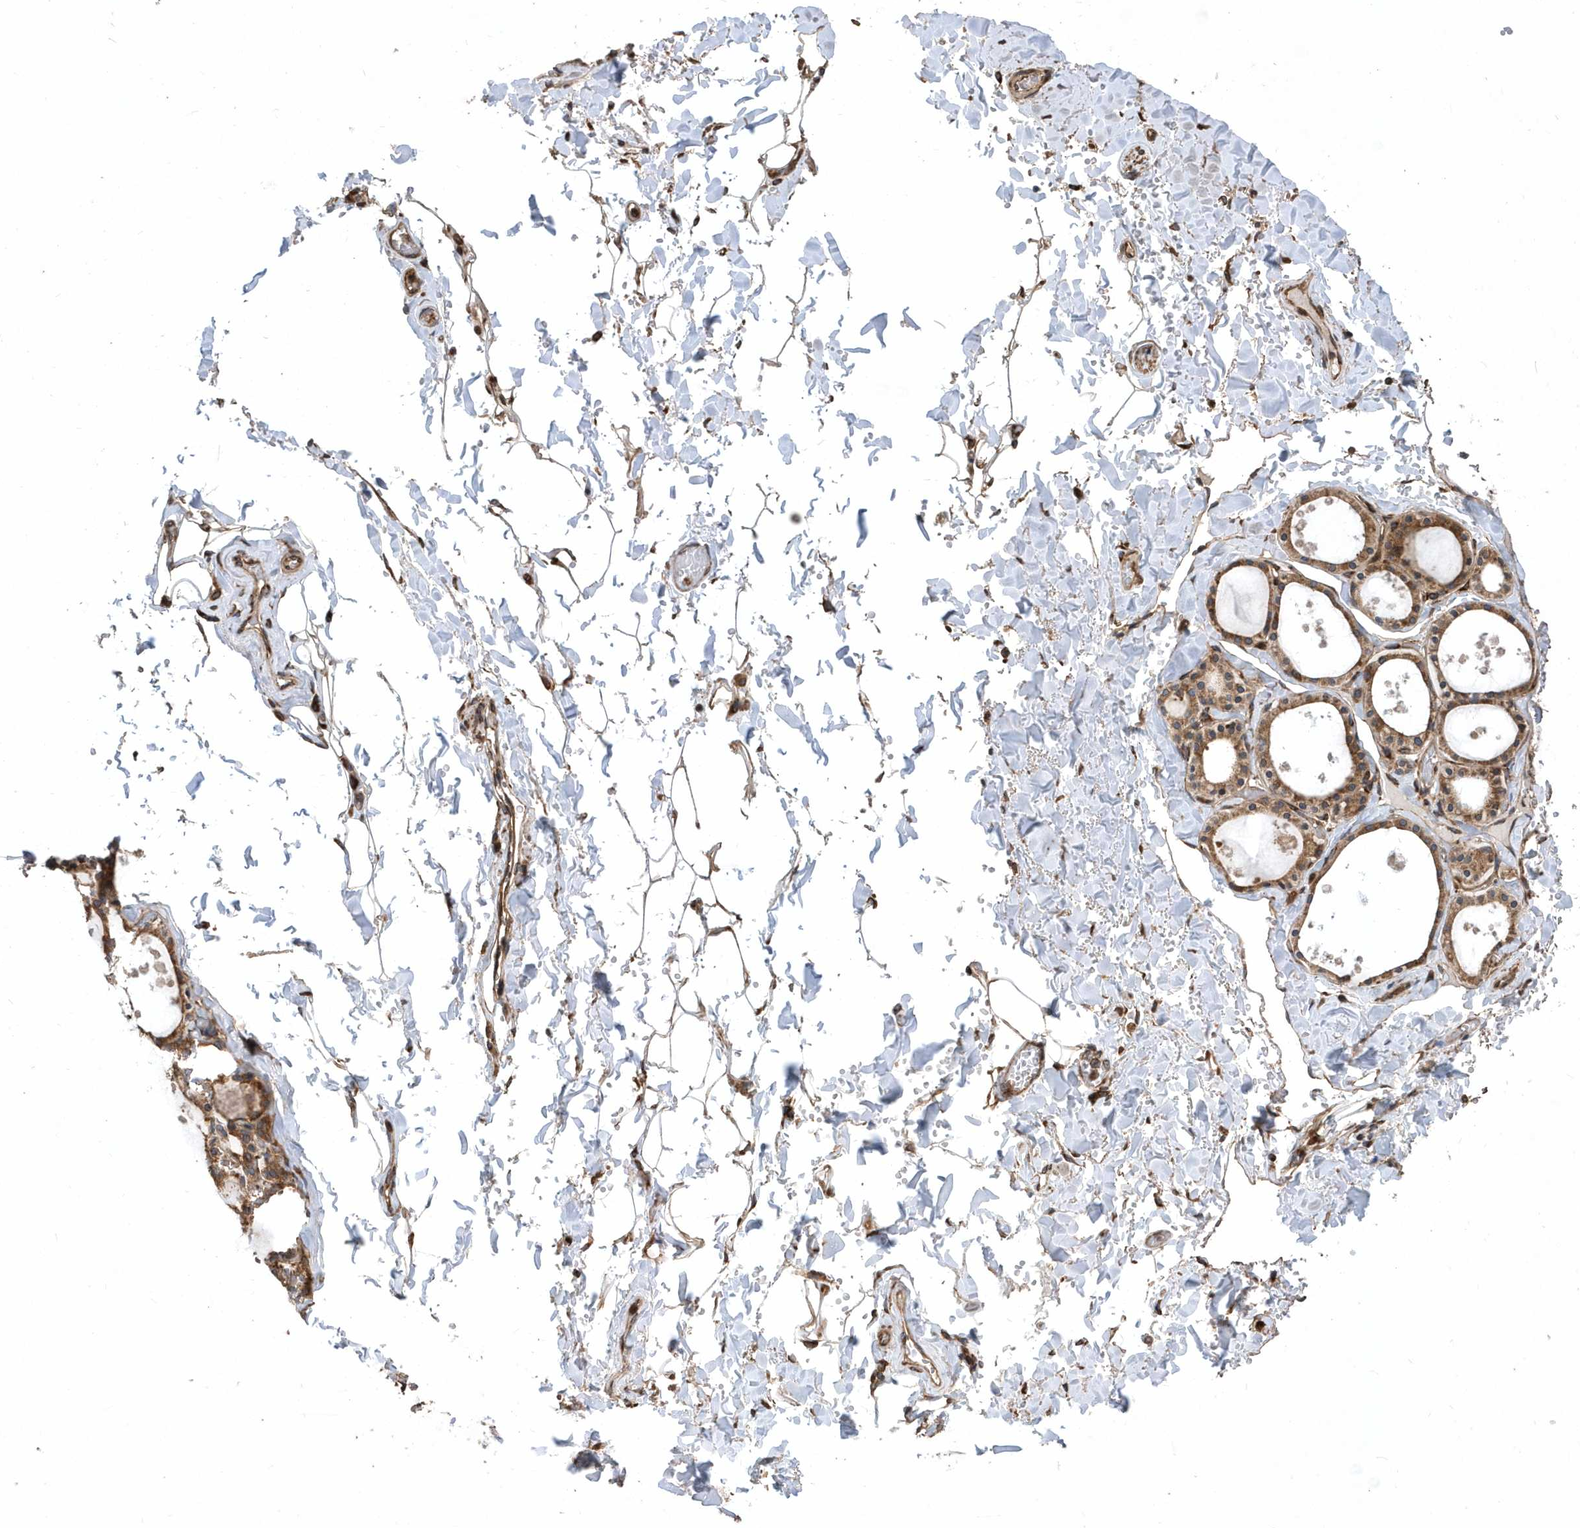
{"staining": {"intensity": "moderate", "quantity": ">75%", "location": "cytoplasmic/membranous"}, "tissue": "thyroid gland", "cell_type": "Glandular cells", "image_type": "normal", "snomed": [{"axis": "morphology", "description": "Normal tissue, NOS"}, {"axis": "topography", "description": "Thyroid gland"}], "caption": "Thyroid gland stained with immunohistochemistry (IHC) demonstrates moderate cytoplasmic/membranous positivity in about >75% of glandular cells. (IHC, brightfield microscopy, high magnification).", "gene": "WASHC5", "patient": {"sex": "male", "age": 56}}